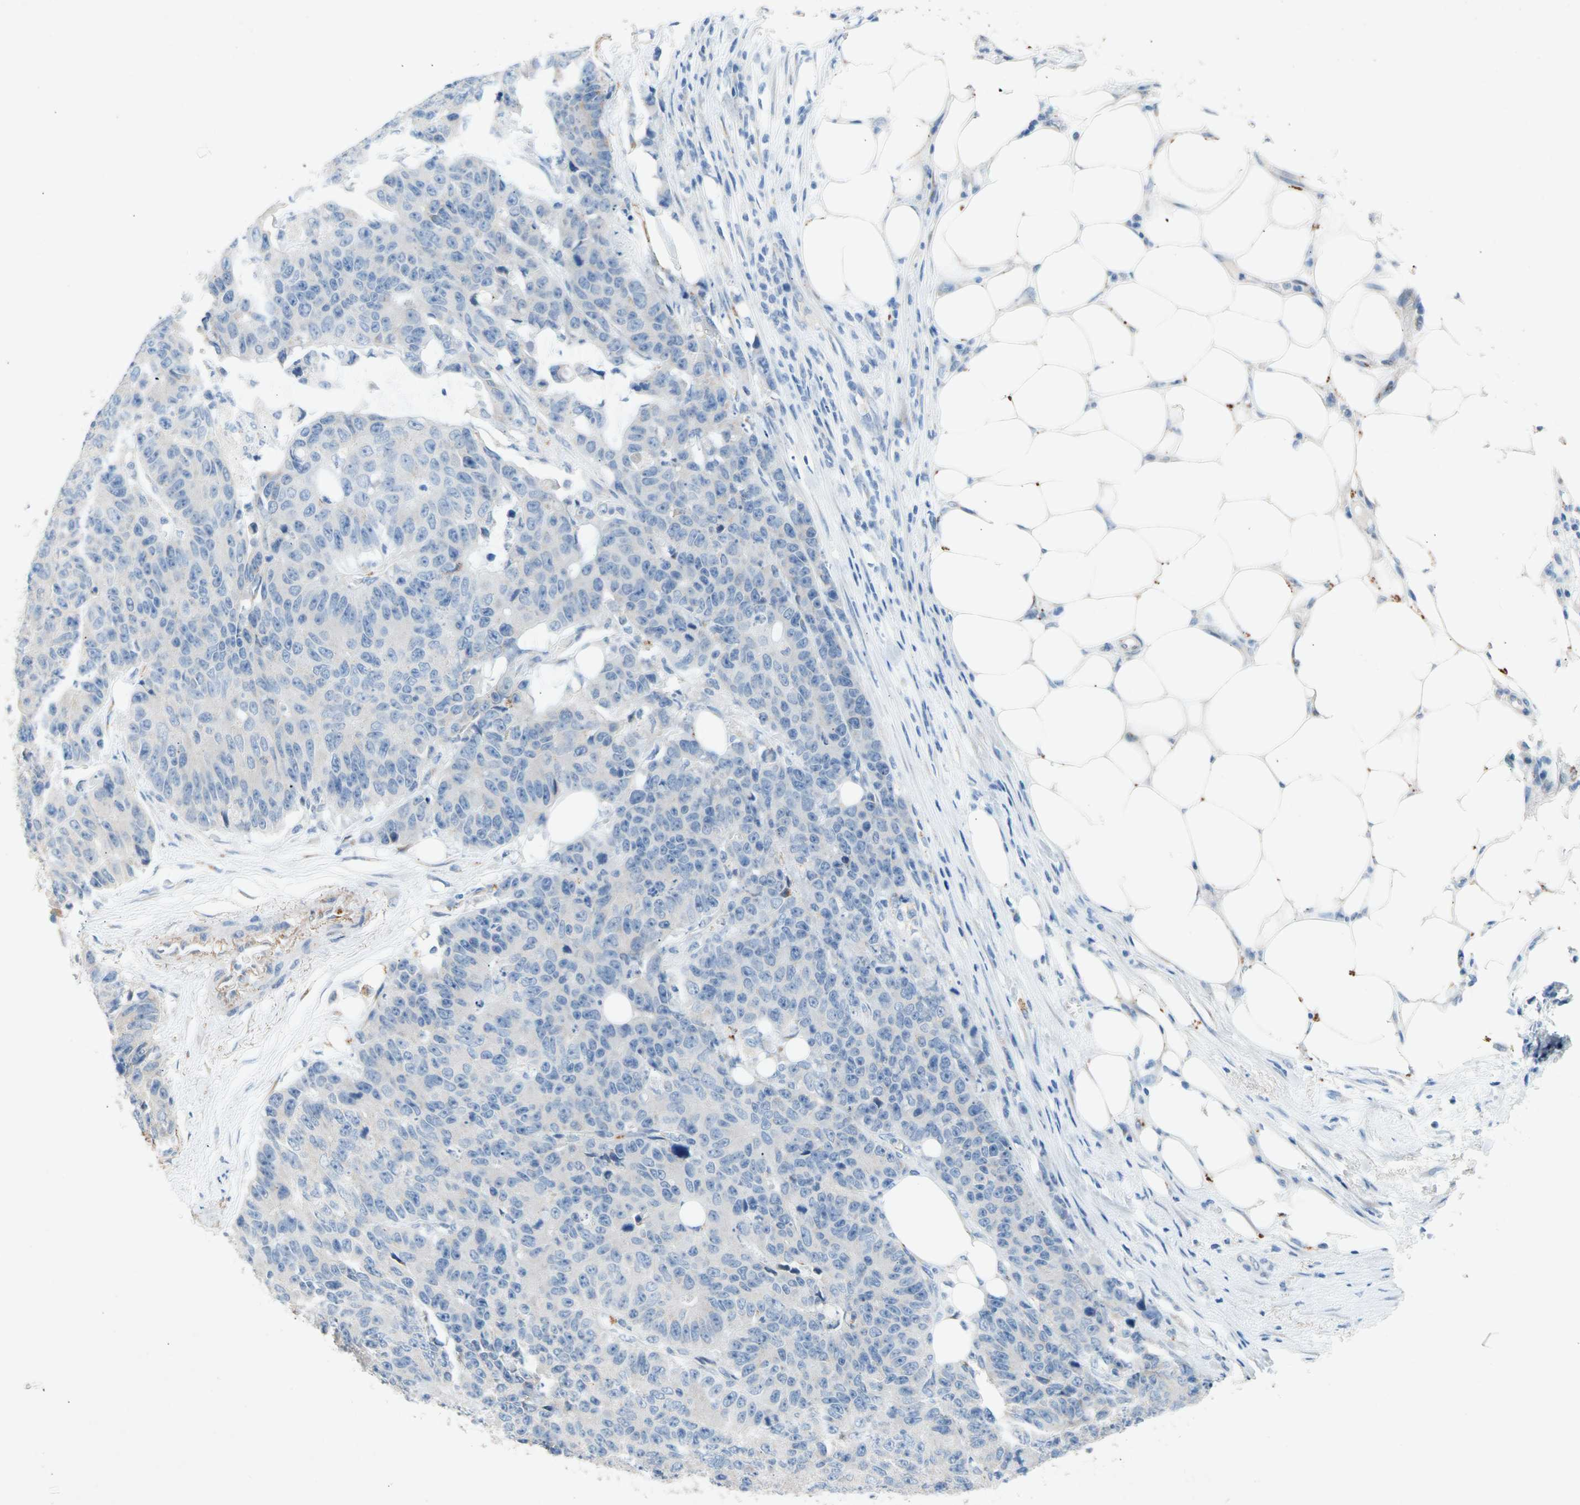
{"staining": {"intensity": "negative", "quantity": "none", "location": "none"}, "tissue": "colorectal cancer", "cell_type": "Tumor cells", "image_type": "cancer", "snomed": [{"axis": "morphology", "description": "Adenocarcinoma, NOS"}, {"axis": "topography", "description": "Colon"}], "caption": "DAB (3,3'-diaminobenzidine) immunohistochemical staining of human colorectal cancer demonstrates no significant staining in tumor cells.", "gene": "GASK1B", "patient": {"sex": "female", "age": 86}}